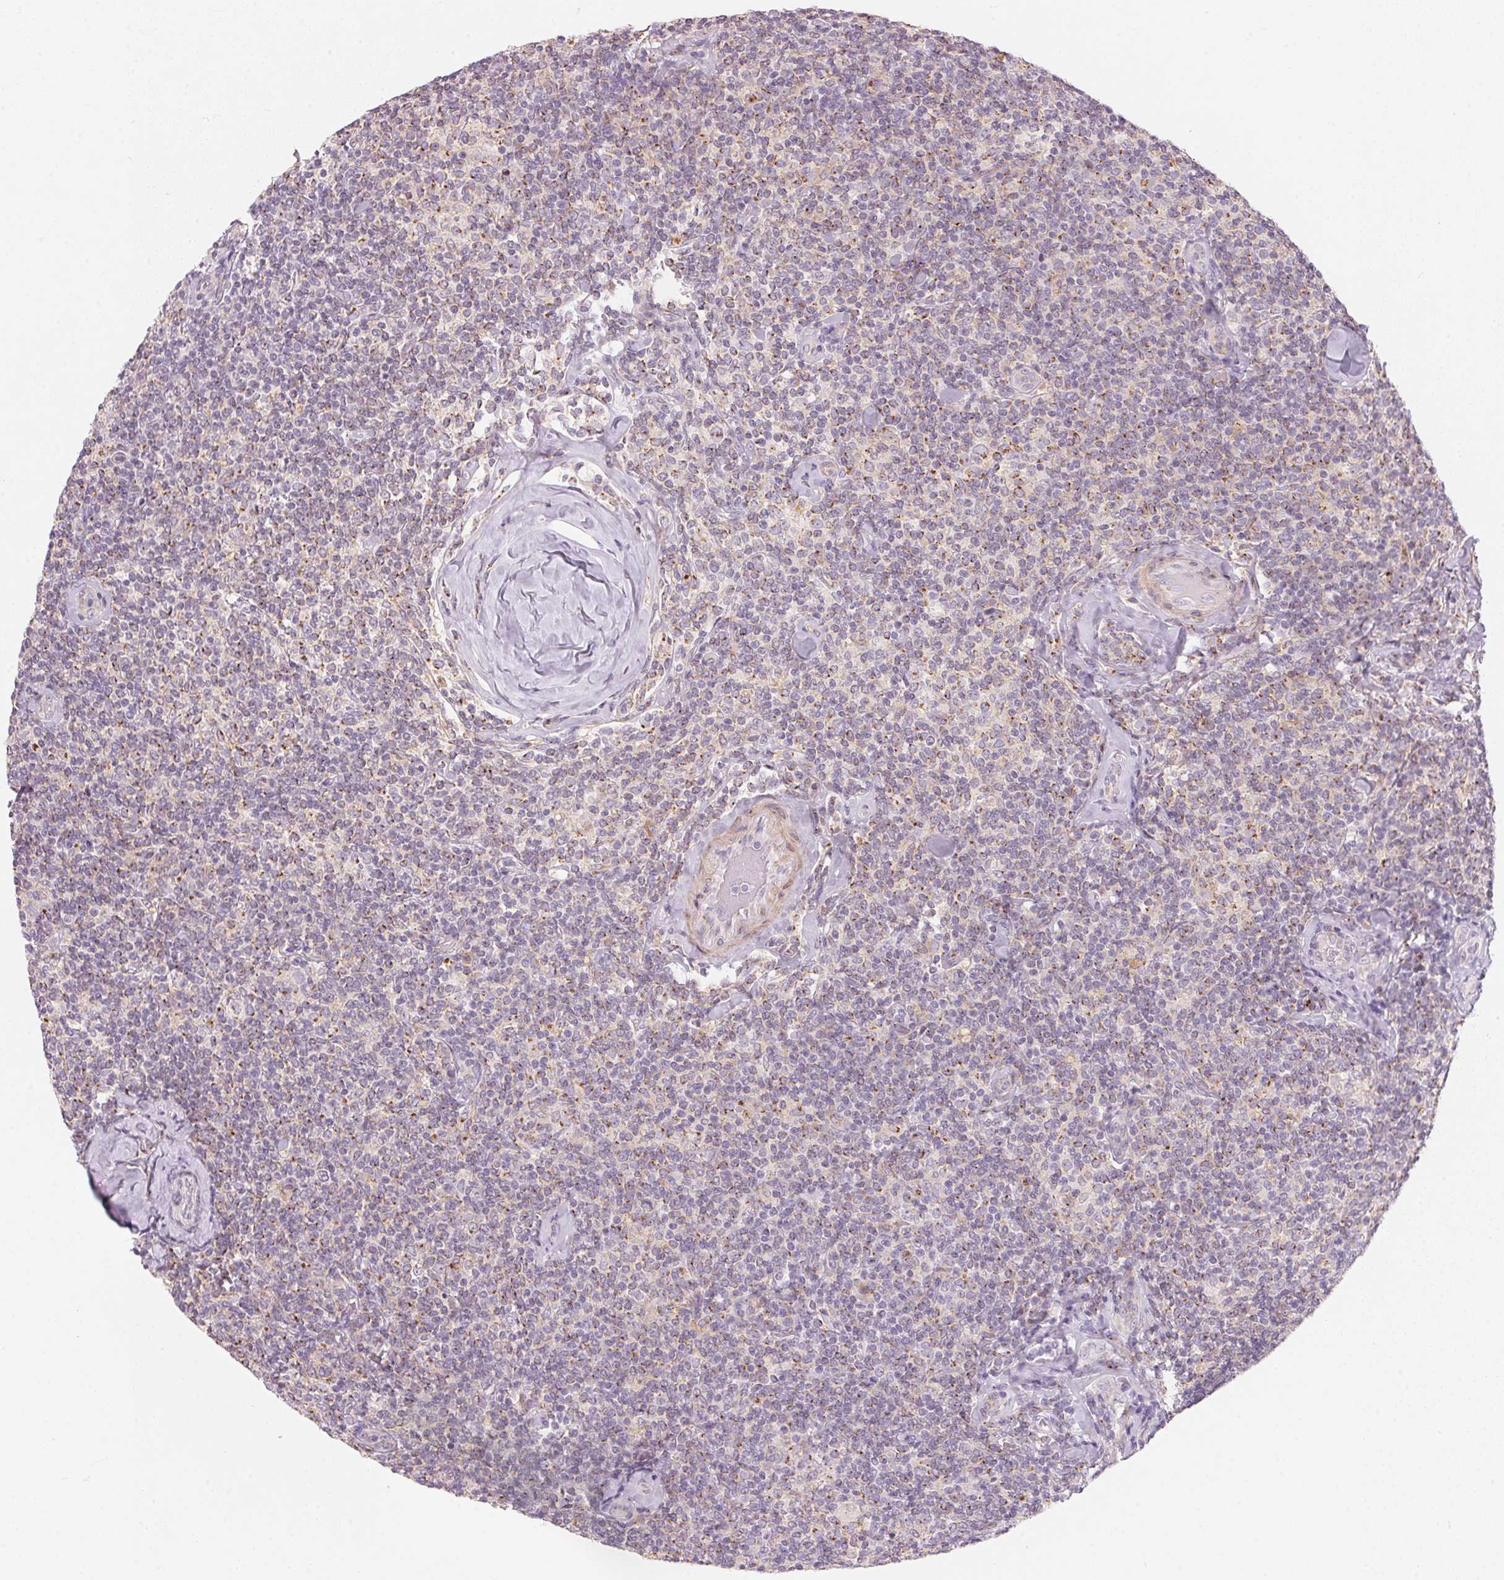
{"staining": {"intensity": "weak", "quantity": "<25%", "location": "cytoplasmic/membranous"}, "tissue": "lymphoma", "cell_type": "Tumor cells", "image_type": "cancer", "snomed": [{"axis": "morphology", "description": "Malignant lymphoma, non-Hodgkin's type, Low grade"}, {"axis": "topography", "description": "Lymph node"}], "caption": "This is an immunohistochemistry micrograph of human low-grade malignant lymphoma, non-Hodgkin's type. There is no expression in tumor cells.", "gene": "DRAM2", "patient": {"sex": "female", "age": 56}}